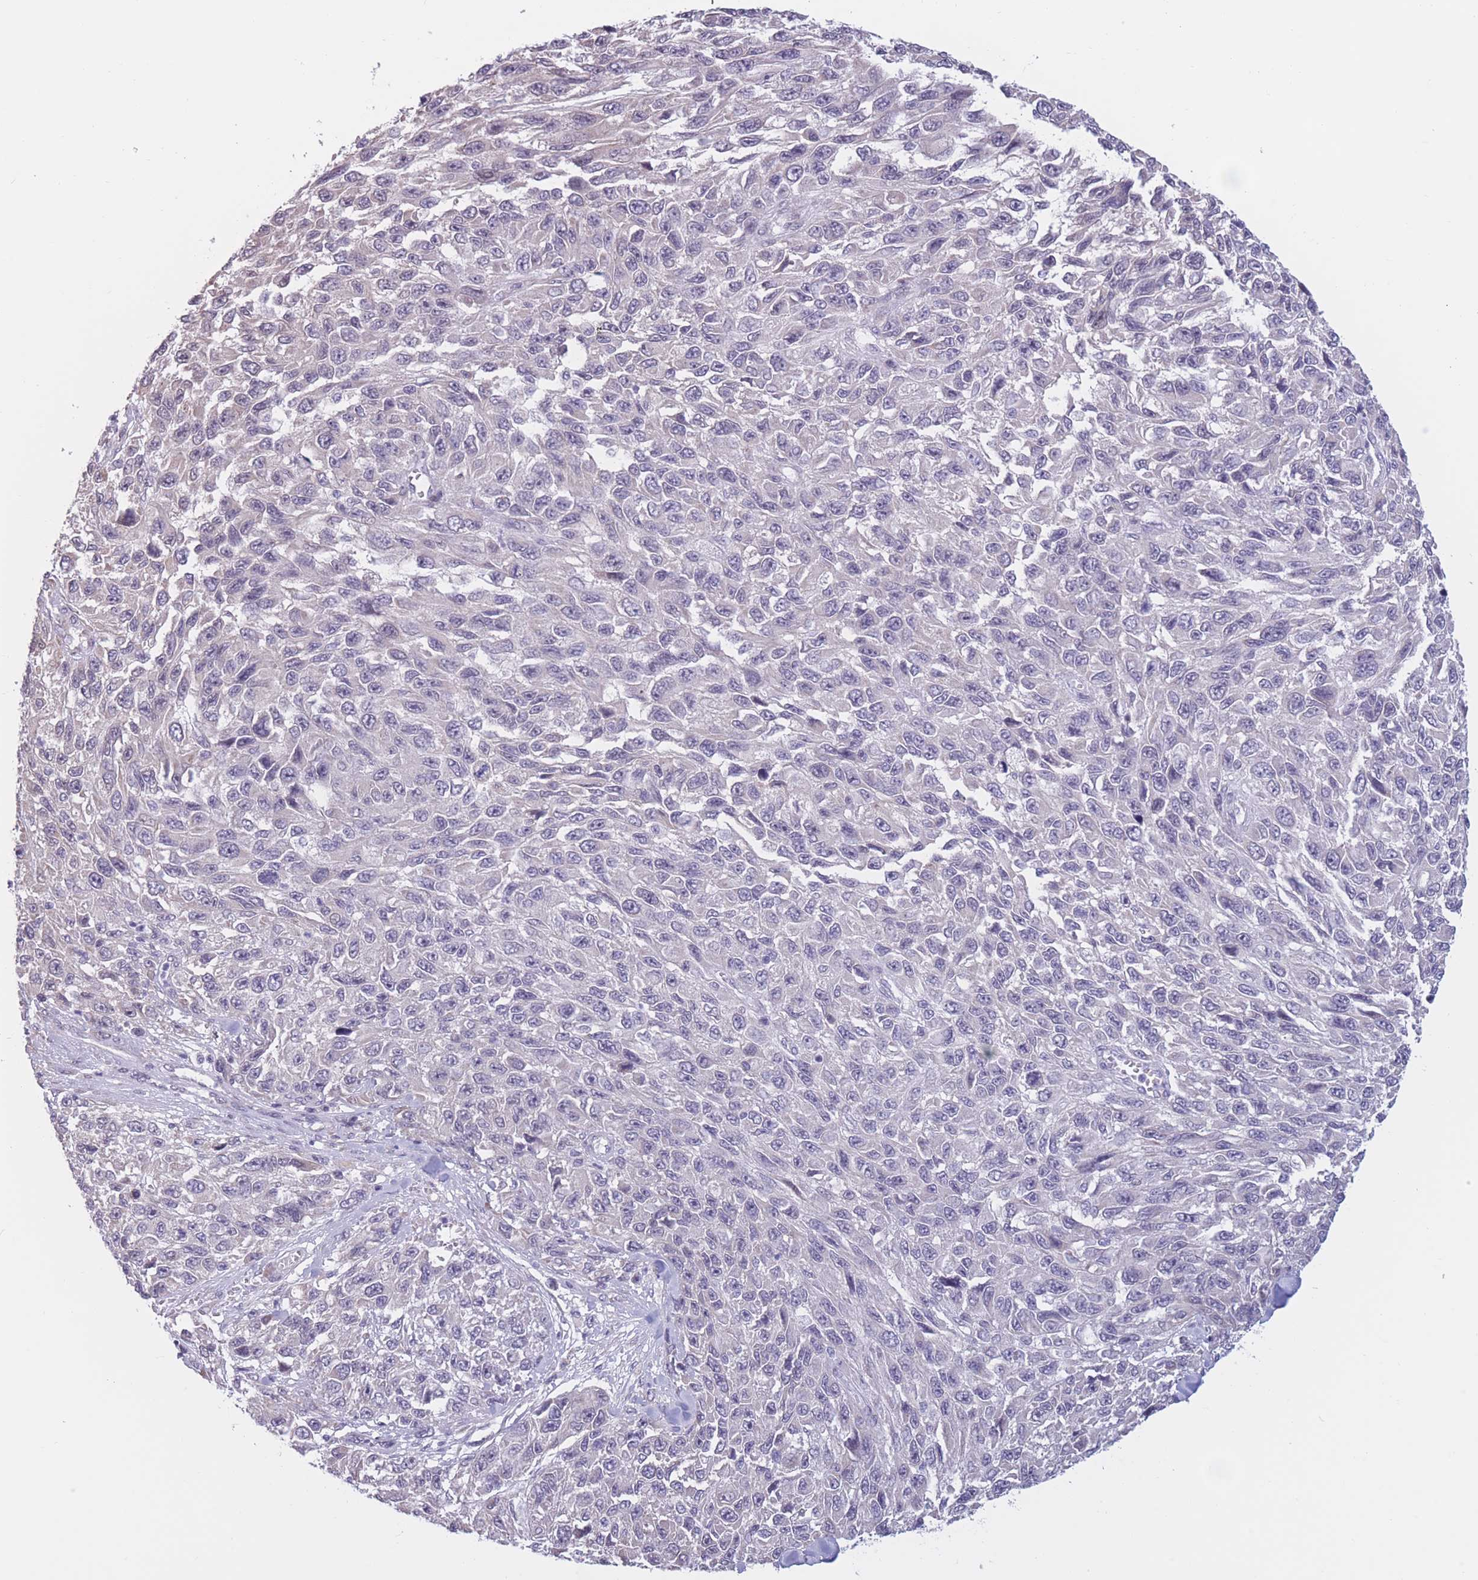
{"staining": {"intensity": "negative", "quantity": "none", "location": "none"}, "tissue": "melanoma", "cell_type": "Tumor cells", "image_type": "cancer", "snomed": [{"axis": "morphology", "description": "Malignant melanoma, NOS"}, {"axis": "topography", "description": "Skin"}], "caption": "High power microscopy image of an immunohistochemistry (IHC) image of melanoma, revealing no significant staining in tumor cells. Nuclei are stained in blue.", "gene": "COL27A1", "patient": {"sex": "female", "age": 96}}